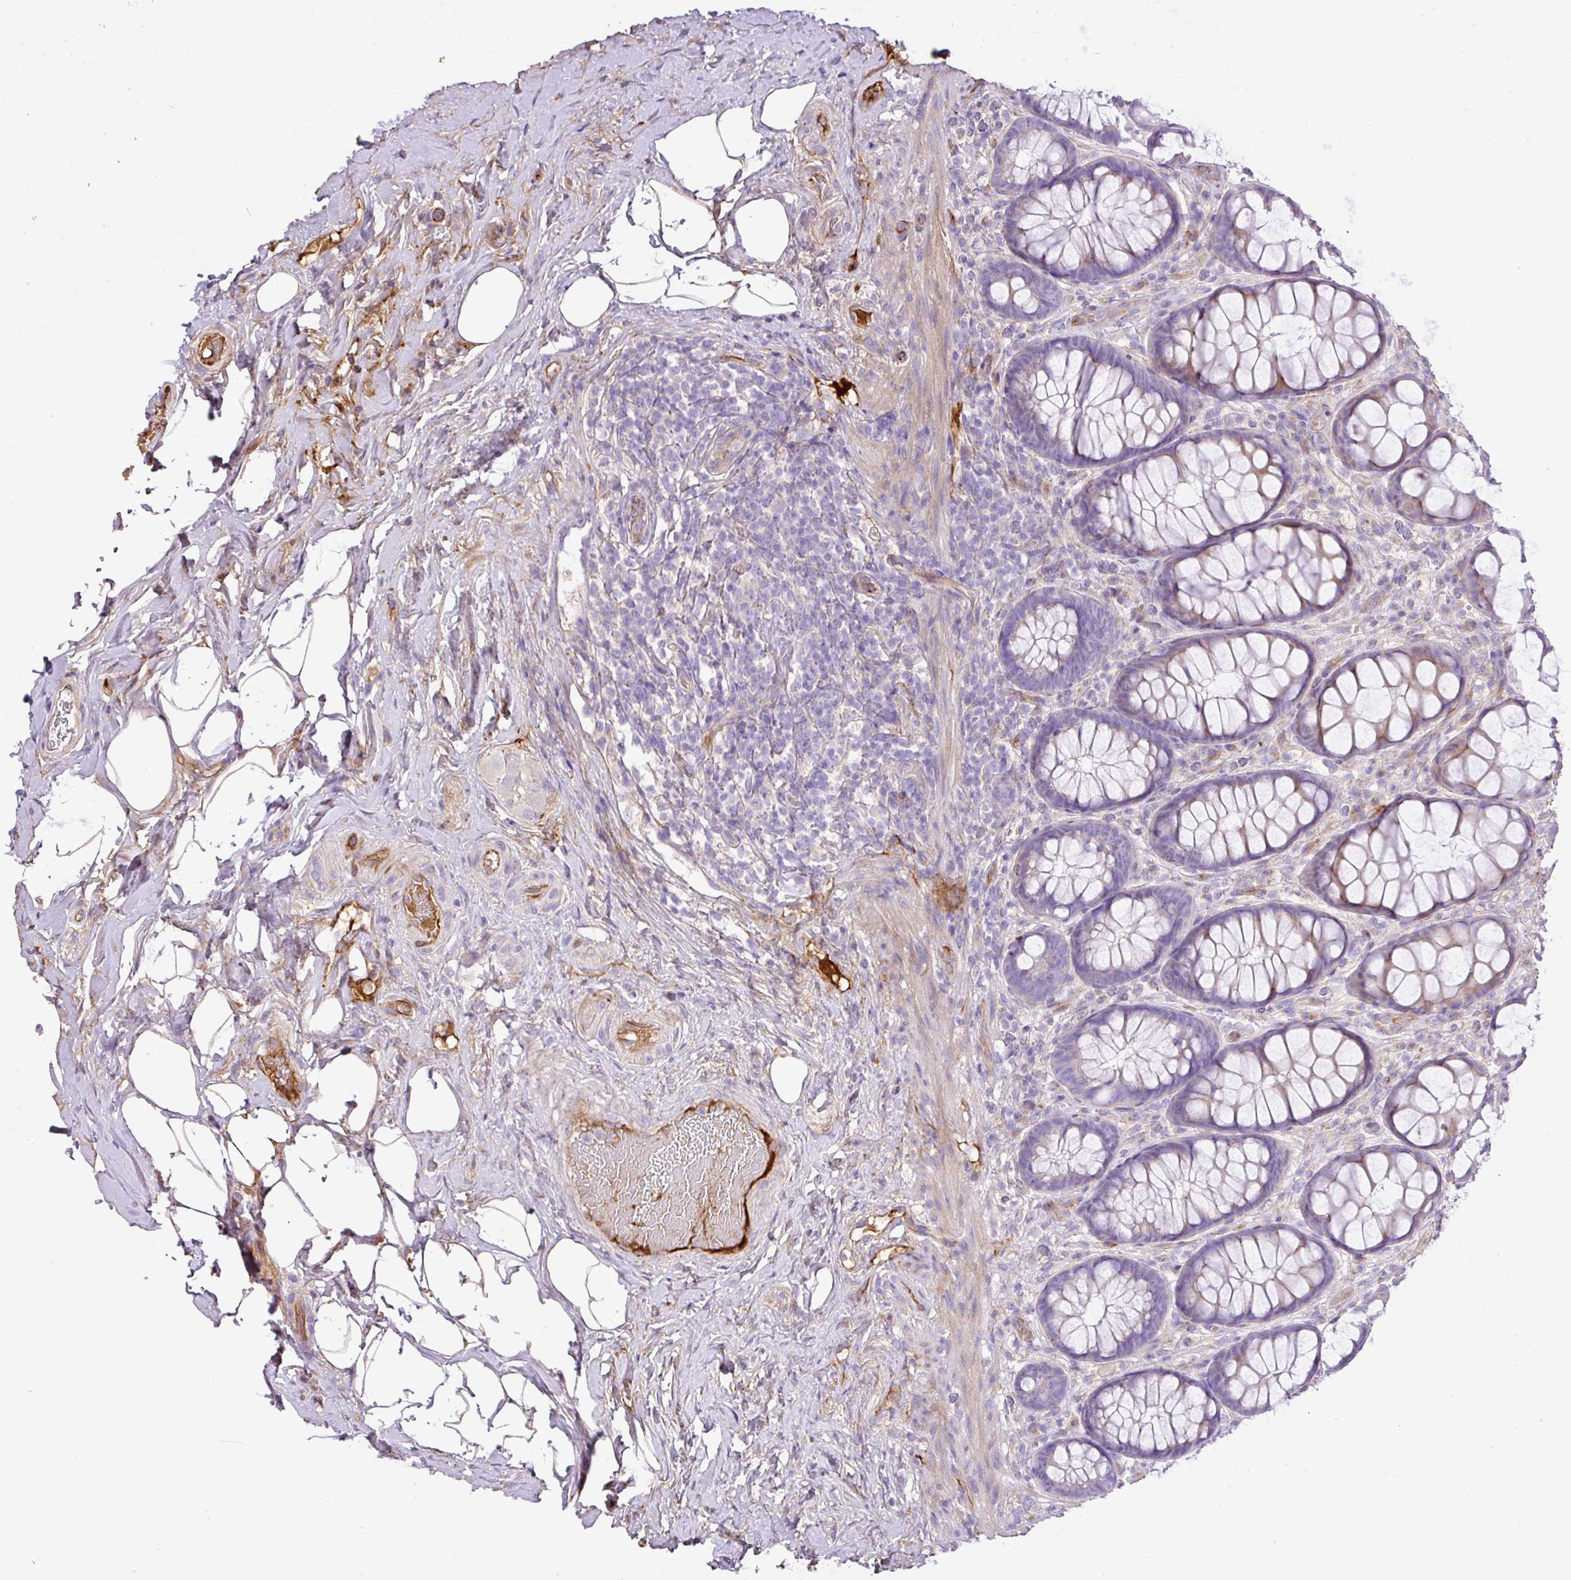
{"staining": {"intensity": "weak", "quantity": "<25%", "location": "cytoplasmic/membranous"}, "tissue": "rectum", "cell_type": "Glandular cells", "image_type": "normal", "snomed": [{"axis": "morphology", "description": "Normal tissue, NOS"}, {"axis": "topography", "description": "Rectum"}], "caption": "Immunohistochemistry (IHC) histopathology image of normal rectum: human rectum stained with DAB demonstrates no significant protein expression in glandular cells. The staining was performed using DAB to visualize the protein expression in brown, while the nuclei were stained in blue with hematoxylin (Magnification: 20x).", "gene": "CTXN2", "patient": {"sex": "female", "age": 67}}